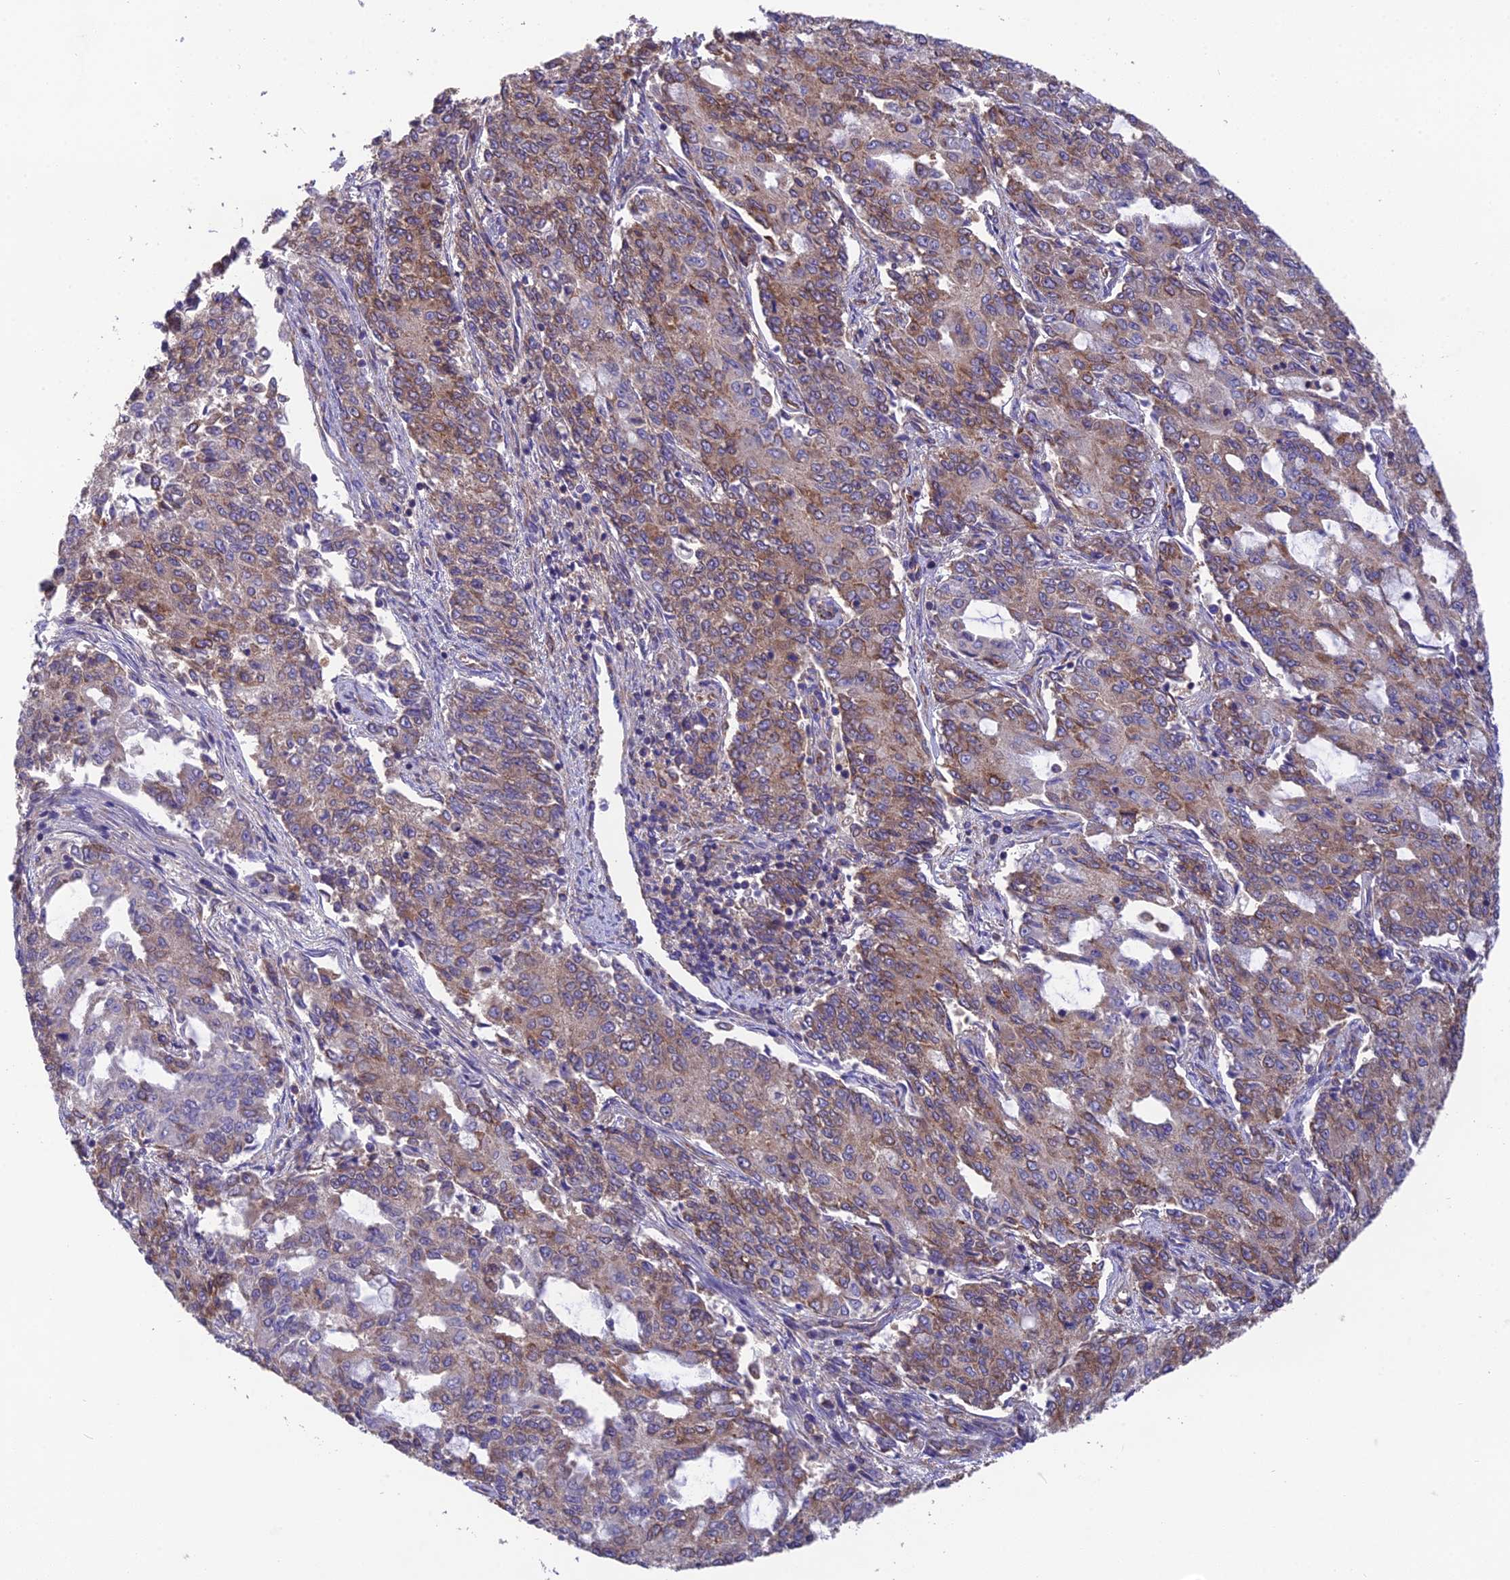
{"staining": {"intensity": "moderate", "quantity": ">75%", "location": "cytoplasmic/membranous"}, "tissue": "endometrial cancer", "cell_type": "Tumor cells", "image_type": "cancer", "snomed": [{"axis": "morphology", "description": "Adenocarcinoma, NOS"}, {"axis": "topography", "description": "Endometrium"}], "caption": "An immunohistochemistry (IHC) image of neoplastic tissue is shown. Protein staining in brown highlights moderate cytoplasmic/membranous positivity in adenocarcinoma (endometrial) within tumor cells.", "gene": "BLOC1S4", "patient": {"sex": "female", "age": 50}}